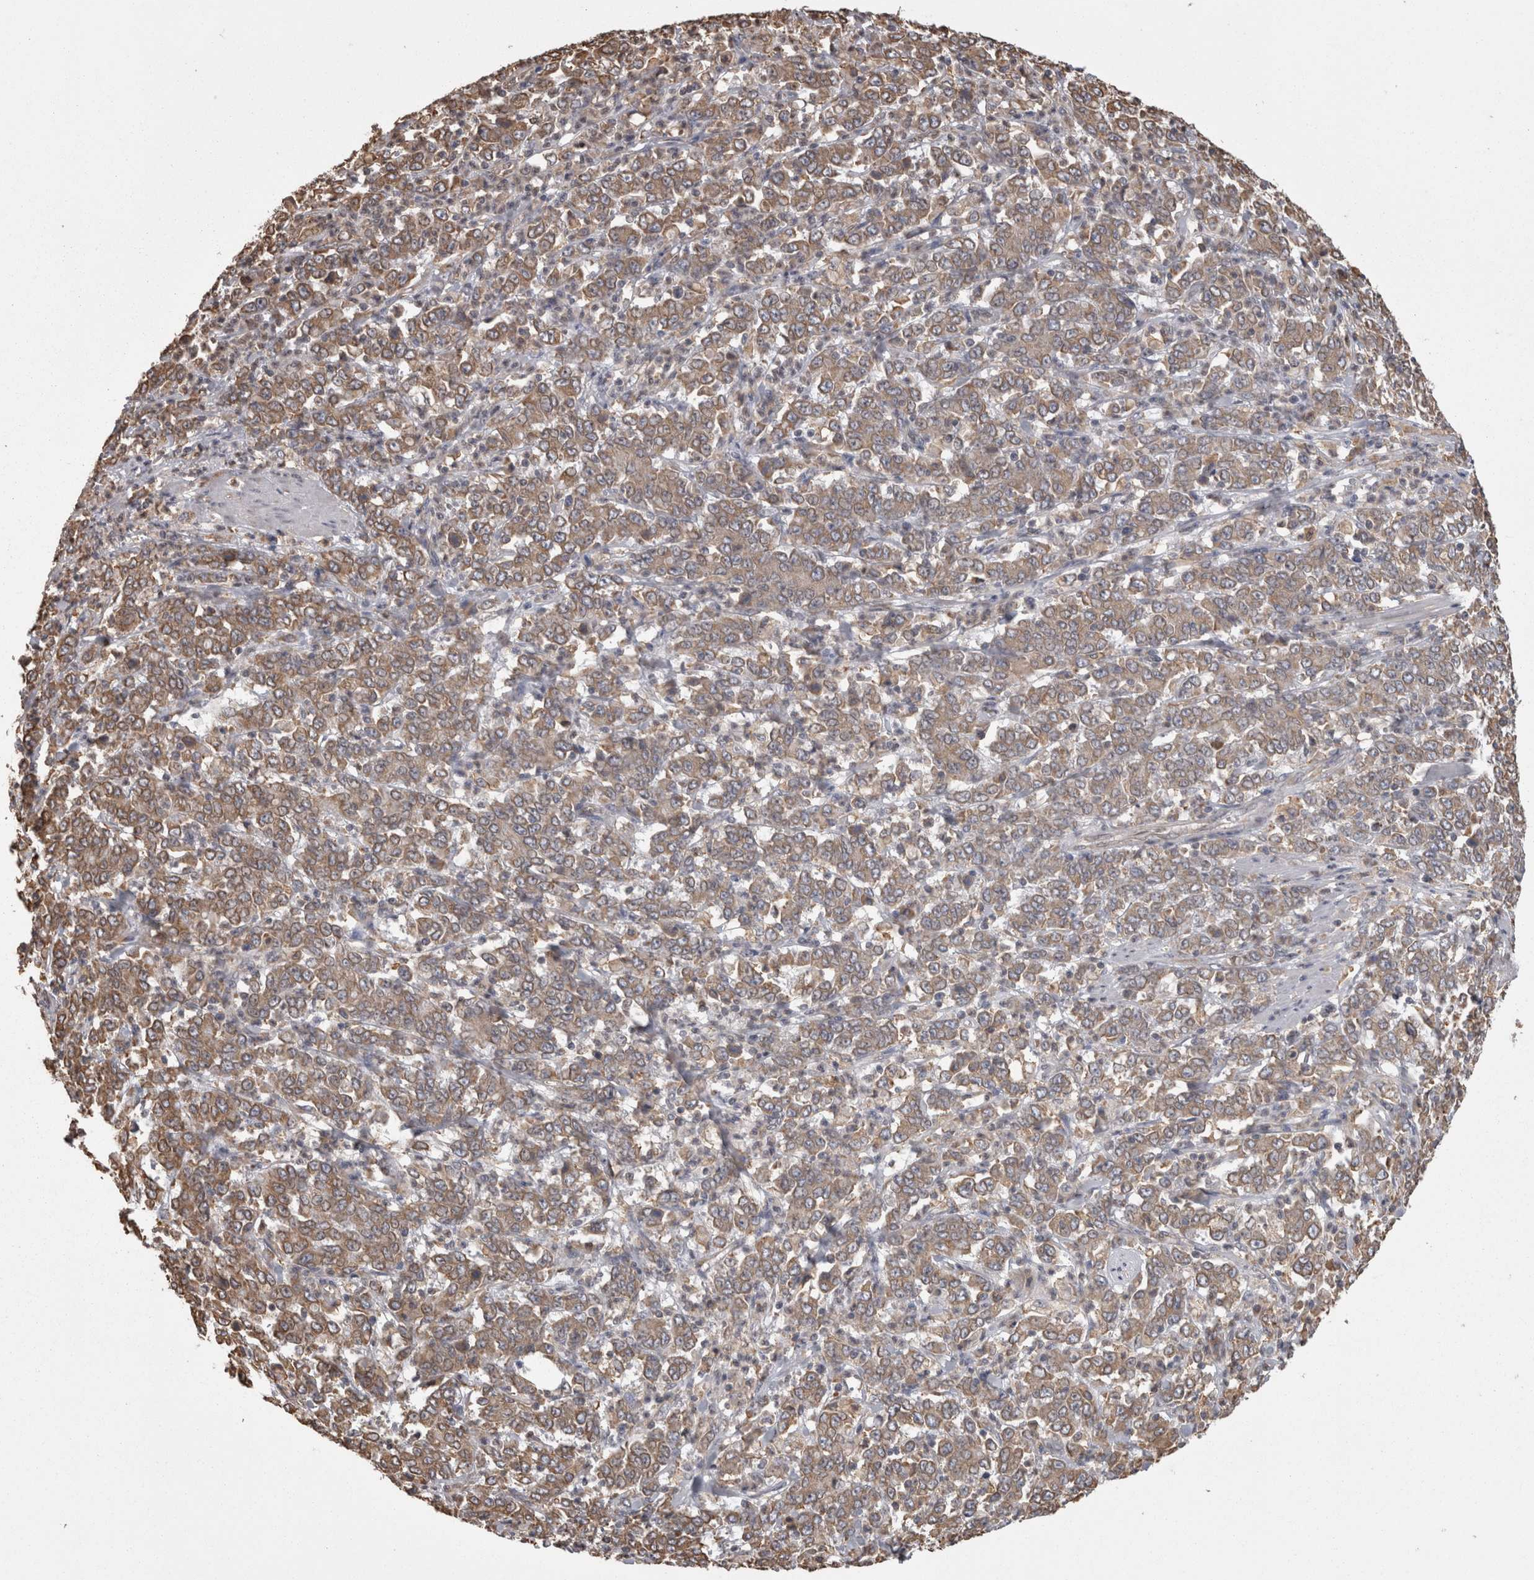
{"staining": {"intensity": "weak", "quantity": ">75%", "location": "cytoplasmic/membranous"}, "tissue": "stomach cancer", "cell_type": "Tumor cells", "image_type": "cancer", "snomed": [{"axis": "morphology", "description": "Adenocarcinoma, NOS"}, {"axis": "topography", "description": "Stomach, lower"}], "caption": "The immunohistochemical stain highlights weak cytoplasmic/membranous positivity in tumor cells of stomach adenocarcinoma tissue. Nuclei are stained in blue.", "gene": "PON2", "patient": {"sex": "female", "age": 71}}